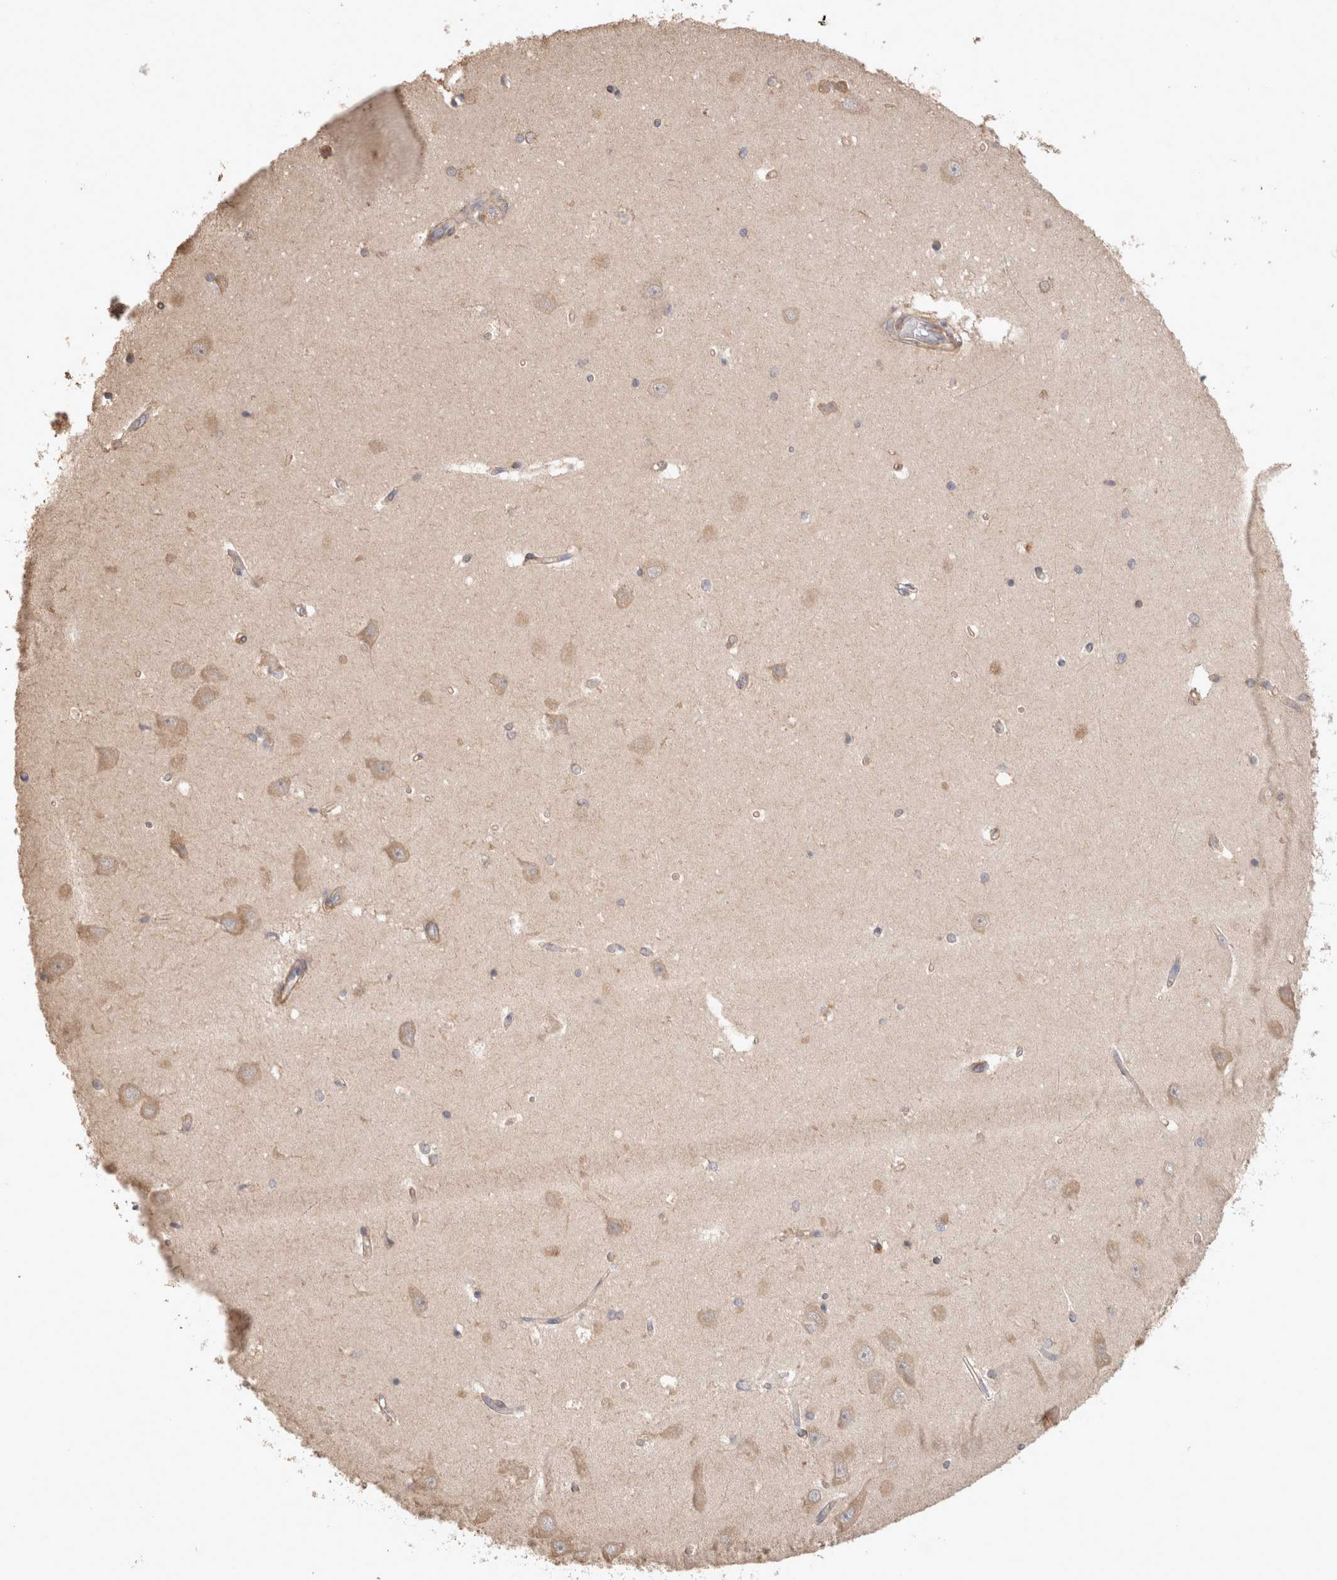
{"staining": {"intensity": "negative", "quantity": "none", "location": "none"}, "tissue": "hippocampus", "cell_type": "Glial cells", "image_type": "normal", "snomed": [{"axis": "morphology", "description": "Normal tissue, NOS"}, {"axis": "topography", "description": "Hippocampus"}], "caption": "A high-resolution image shows immunohistochemistry staining of normal hippocampus, which demonstrates no significant expression in glial cells.", "gene": "HROB", "patient": {"sex": "male", "age": 45}}